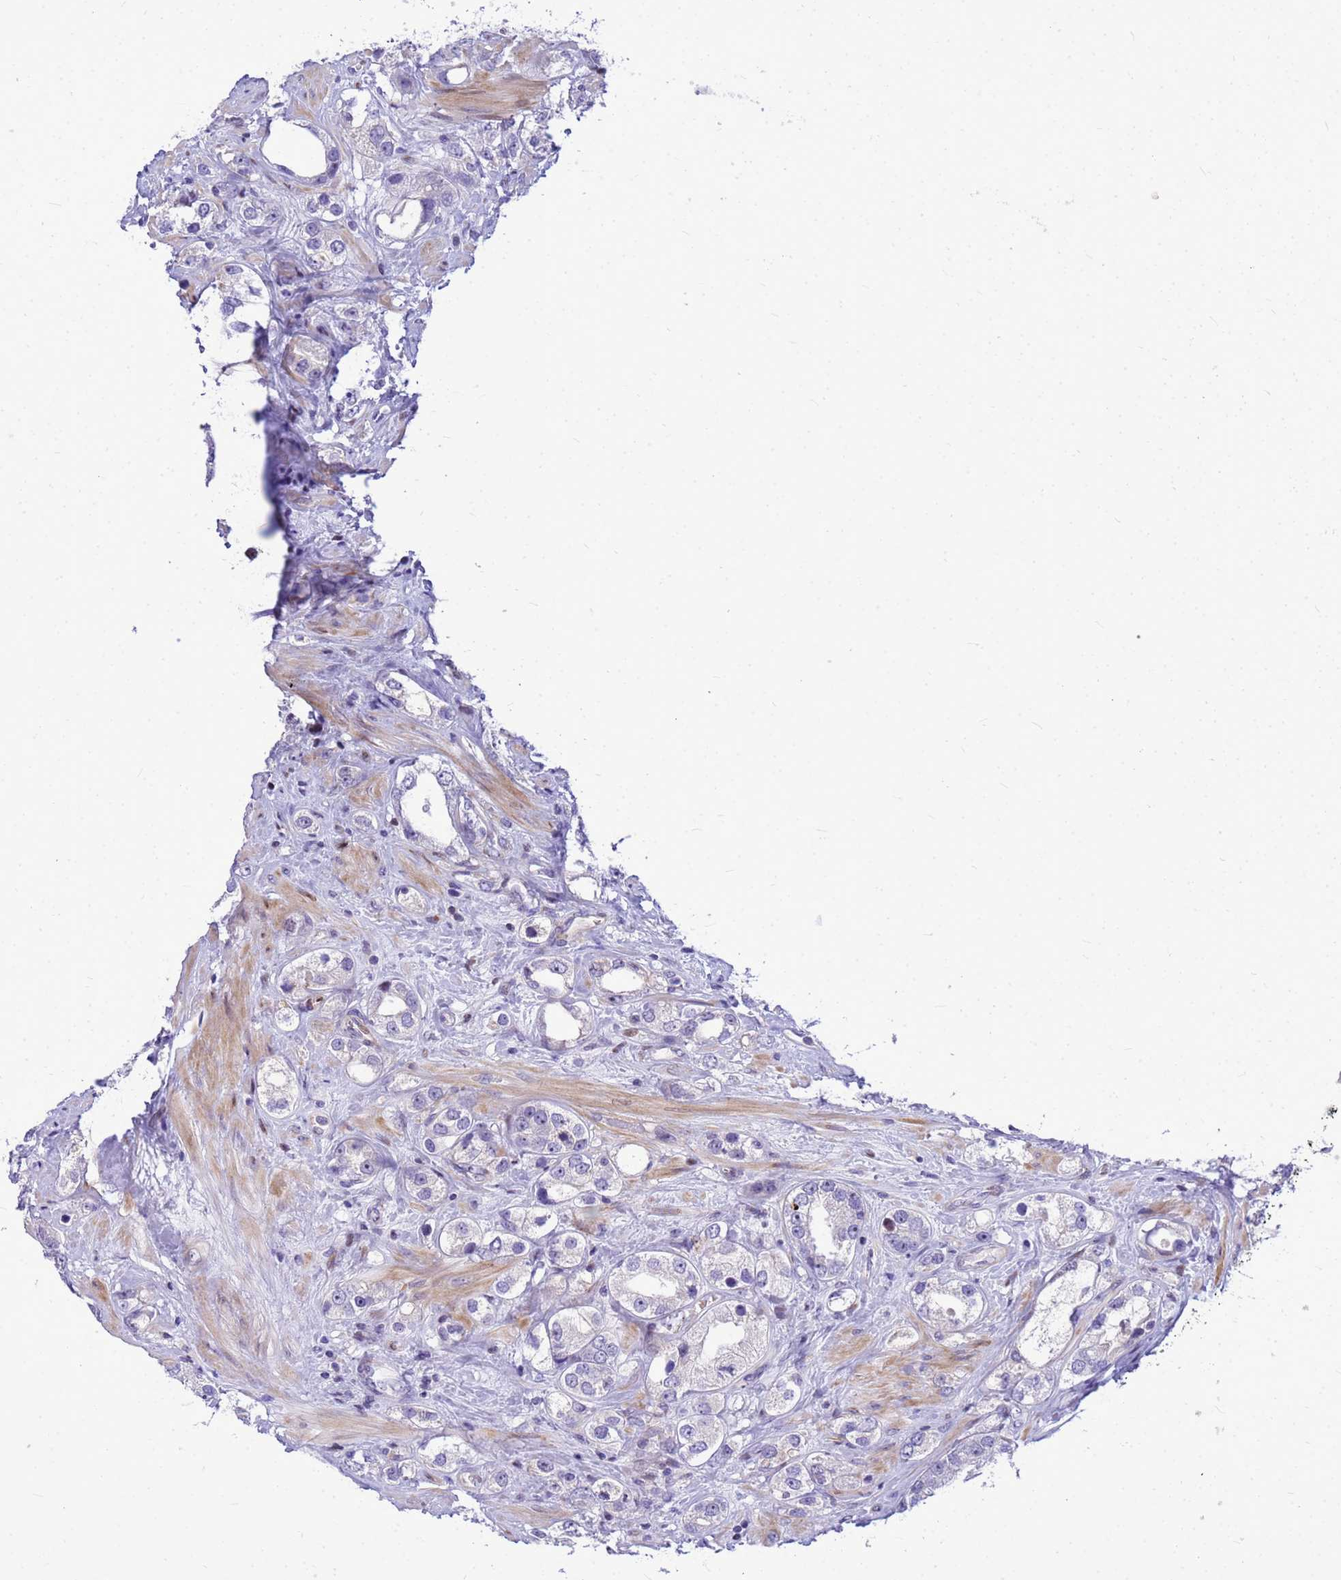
{"staining": {"intensity": "negative", "quantity": "none", "location": "none"}, "tissue": "prostate cancer", "cell_type": "Tumor cells", "image_type": "cancer", "snomed": [{"axis": "morphology", "description": "Adenocarcinoma, NOS"}, {"axis": "topography", "description": "Prostate"}], "caption": "Tumor cells are negative for brown protein staining in prostate cancer (adenocarcinoma).", "gene": "ADAMTS7", "patient": {"sex": "male", "age": 79}}